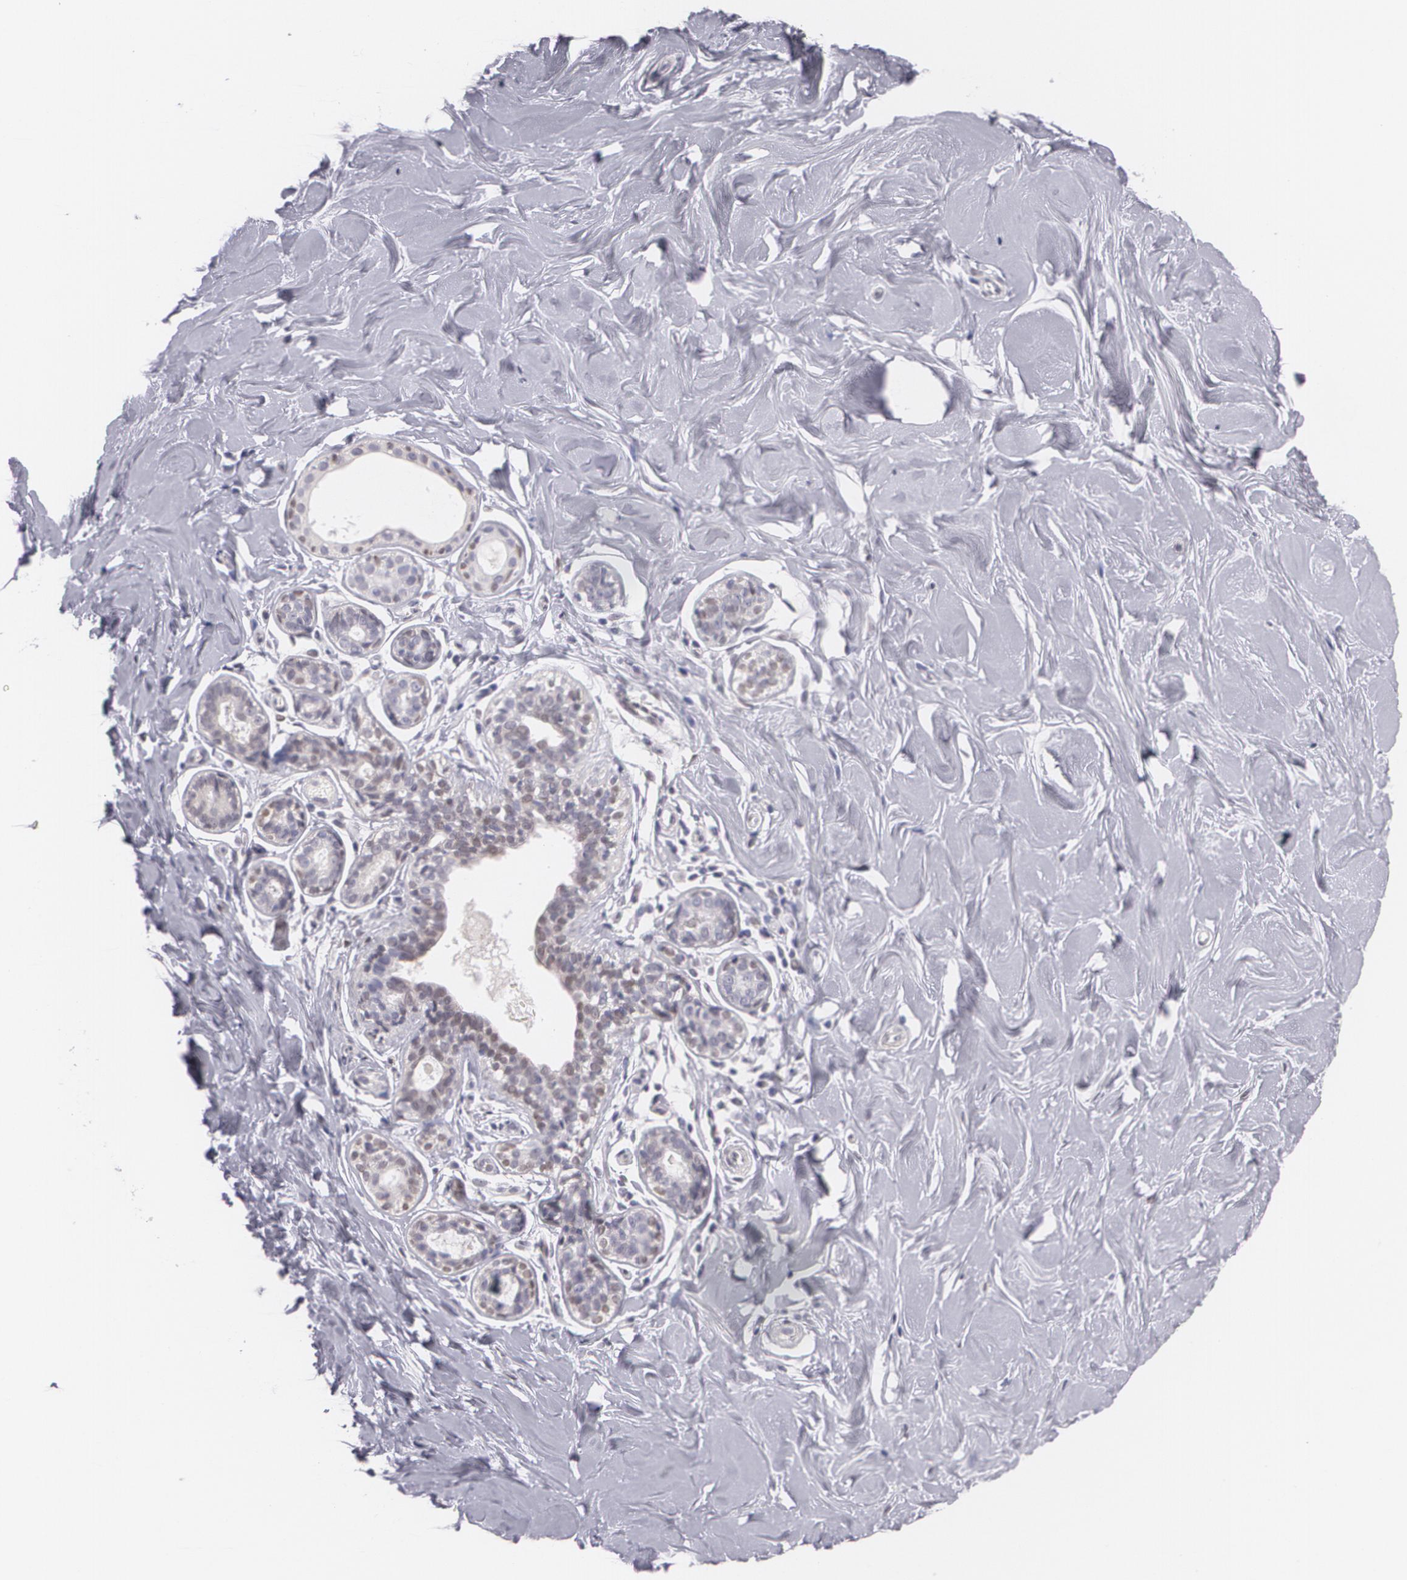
{"staining": {"intensity": "negative", "quantity": "none", "location": "none"}, "tissue": "breast", "cell_type": "Adipocytes", "image_type": "normal", "snomed": [{"axis": "morphology", "description": "Normal tissue, NOS"}, {"axis": "topography", "description": "Breast"}], "caption": "The micrograph displays no staining of adipocytes in benign breast. Nuclei are stained in blue.", "gene": "ZBTB16", "patient": {"sex": "female", "age": 44}}